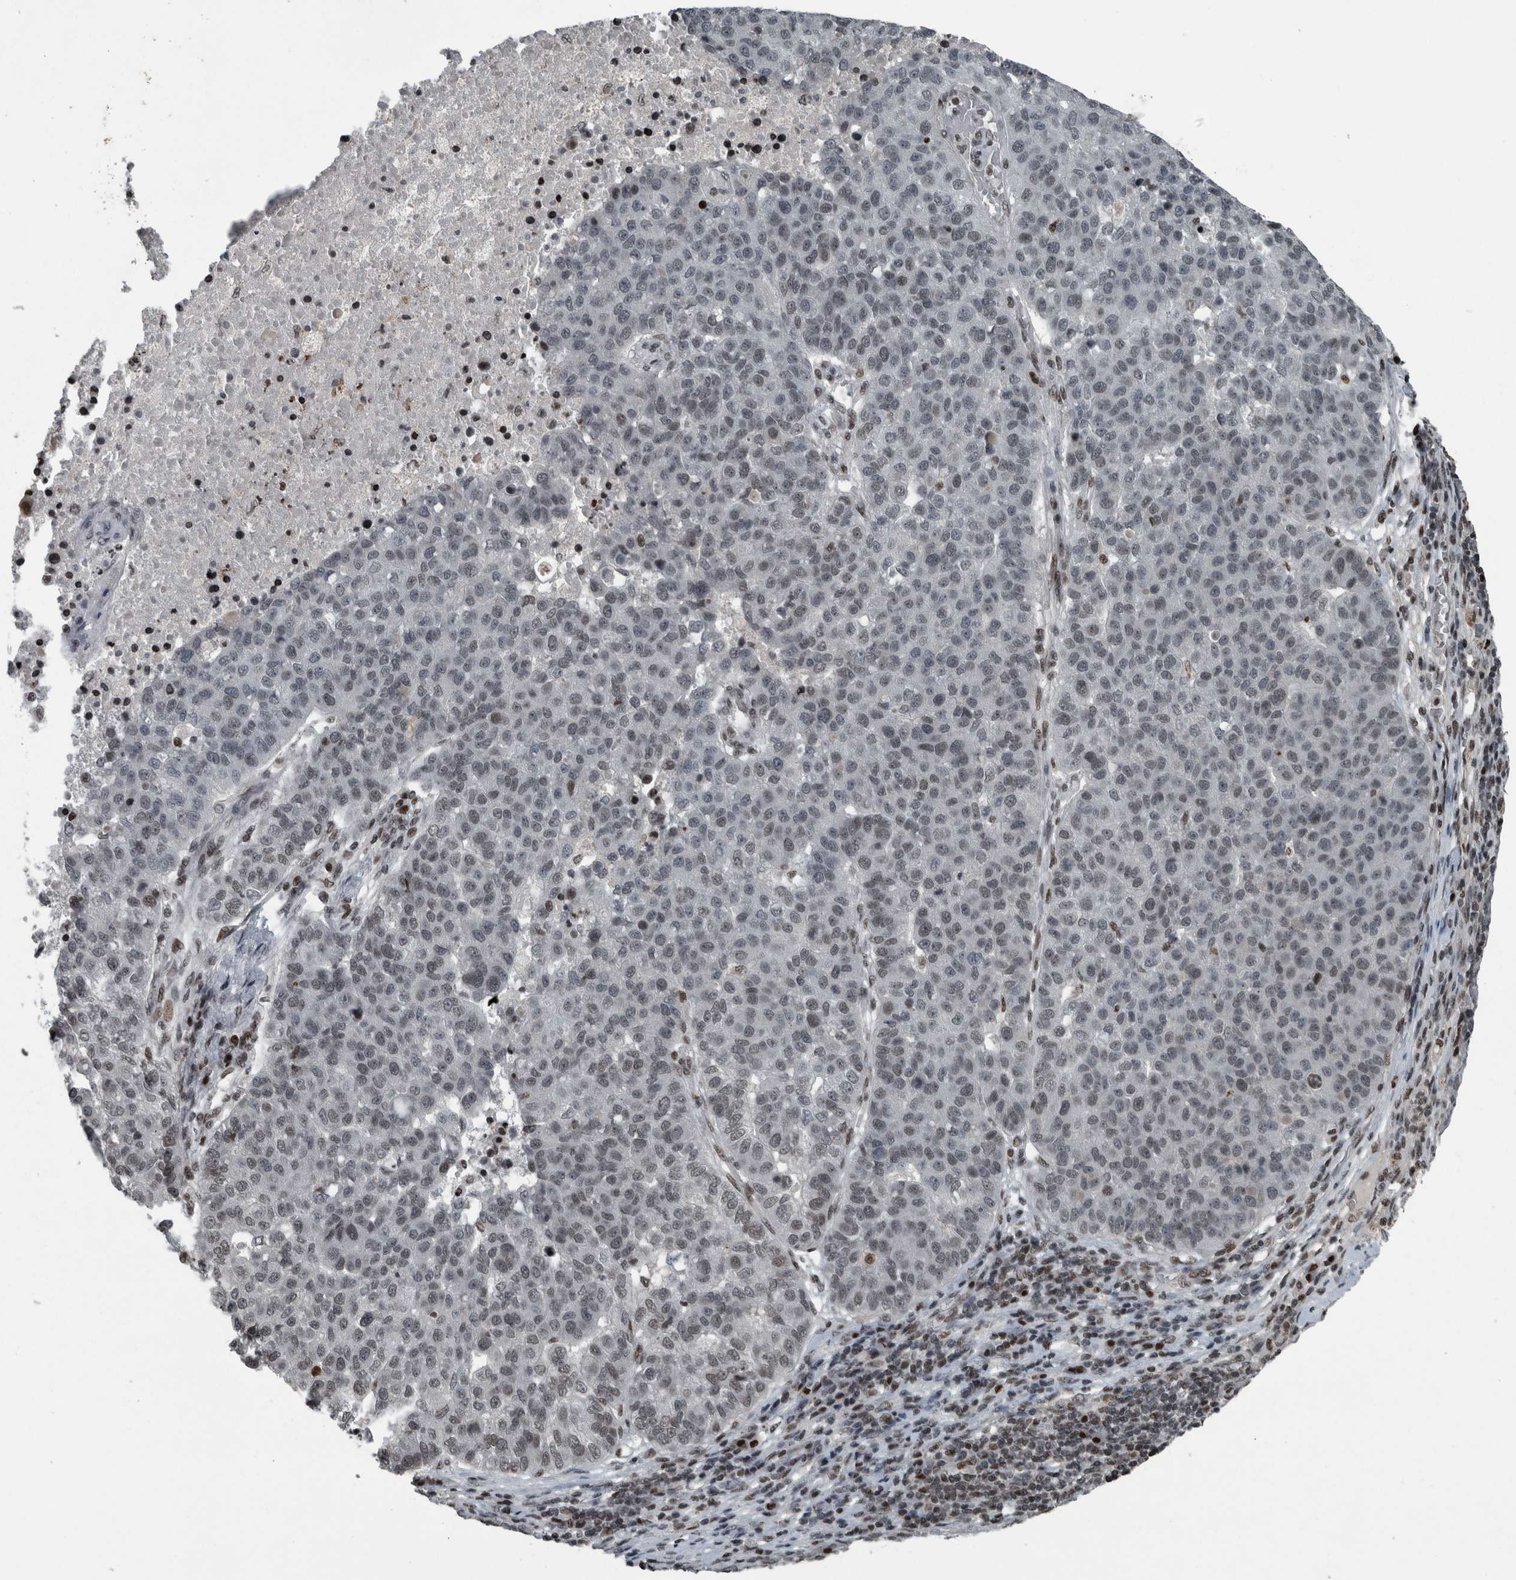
{"staining": {"intensity": "weak", "quantity": "25%-75%", "location": "nuclear"}, "tissue": "pancreatic cancer", "cell_type": "Tumor cells", "image_type": "cancer", "snomed": [{"axis": "morphology", "description": "Adenocarcinoma, NOS"}, {"axis": "topography", "description": "Pancreas"}], "caption": "Pancreatic cancer (adenocarcinoma) stained for a protein displays weak nuclear positivity in tumor cells.", "gene": "UNC50", "patient": {"sex": "female", "age": 61}}